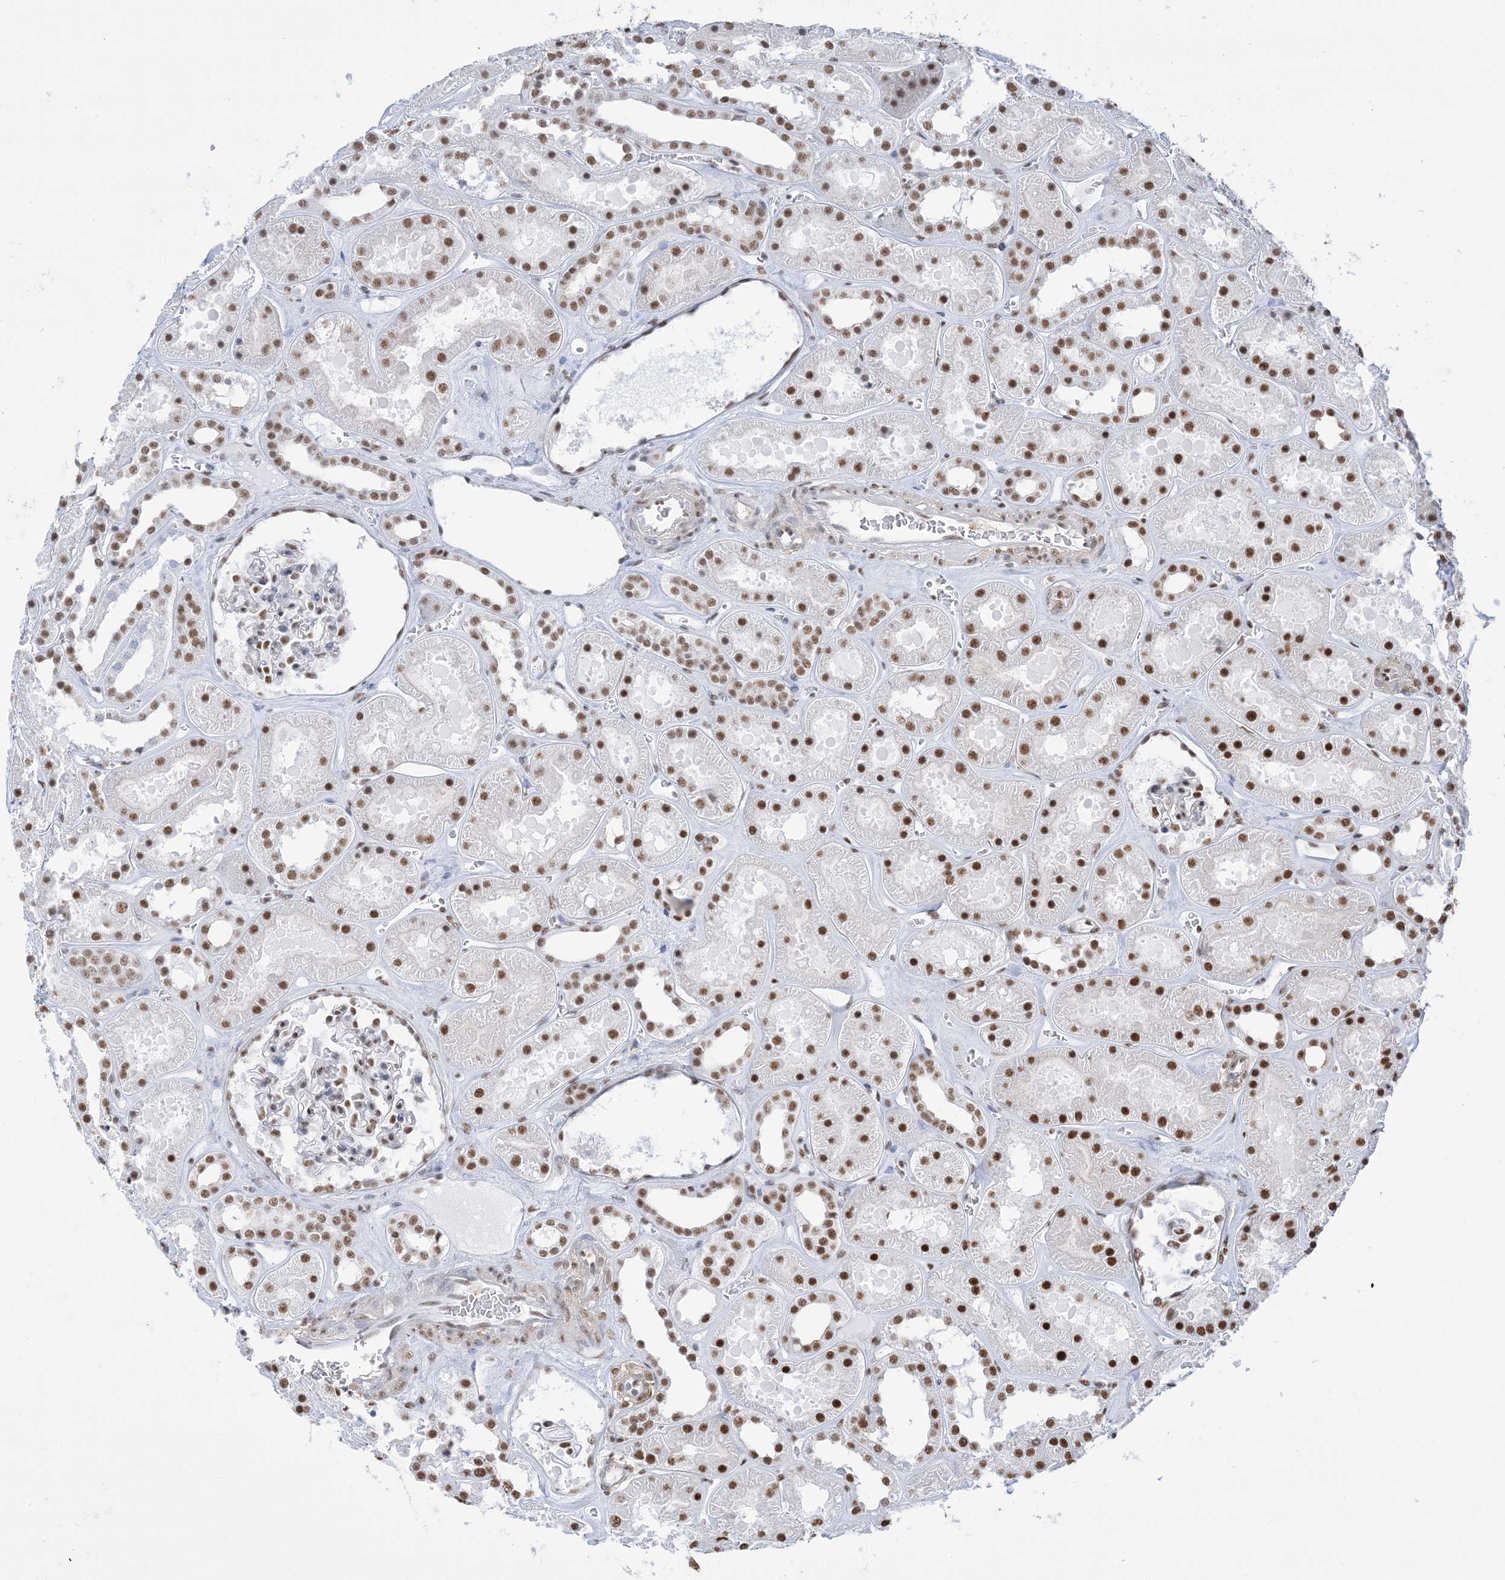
{"staining": {"intensity": "moderate", "quantity": "25%-75%", "location": "nuclear"}, "tissue": "kidney", "cell_type": "Cells in glomeruli", "image_type": "normal", "snomed": [{"axis": "morphology", "description": "Normal tissue, NOS"}, {"axis": "topography", "description": "Kidney"}], "caption": "Protein expression analysis of benign kidney exhibits moderate nuclear expression in about 25%-75% of cells in glomeruli. (IHC, brightfield microscopy, high magnification).", "gene": "ZNF792", "patient": {"sex": "female", "age": 41}}